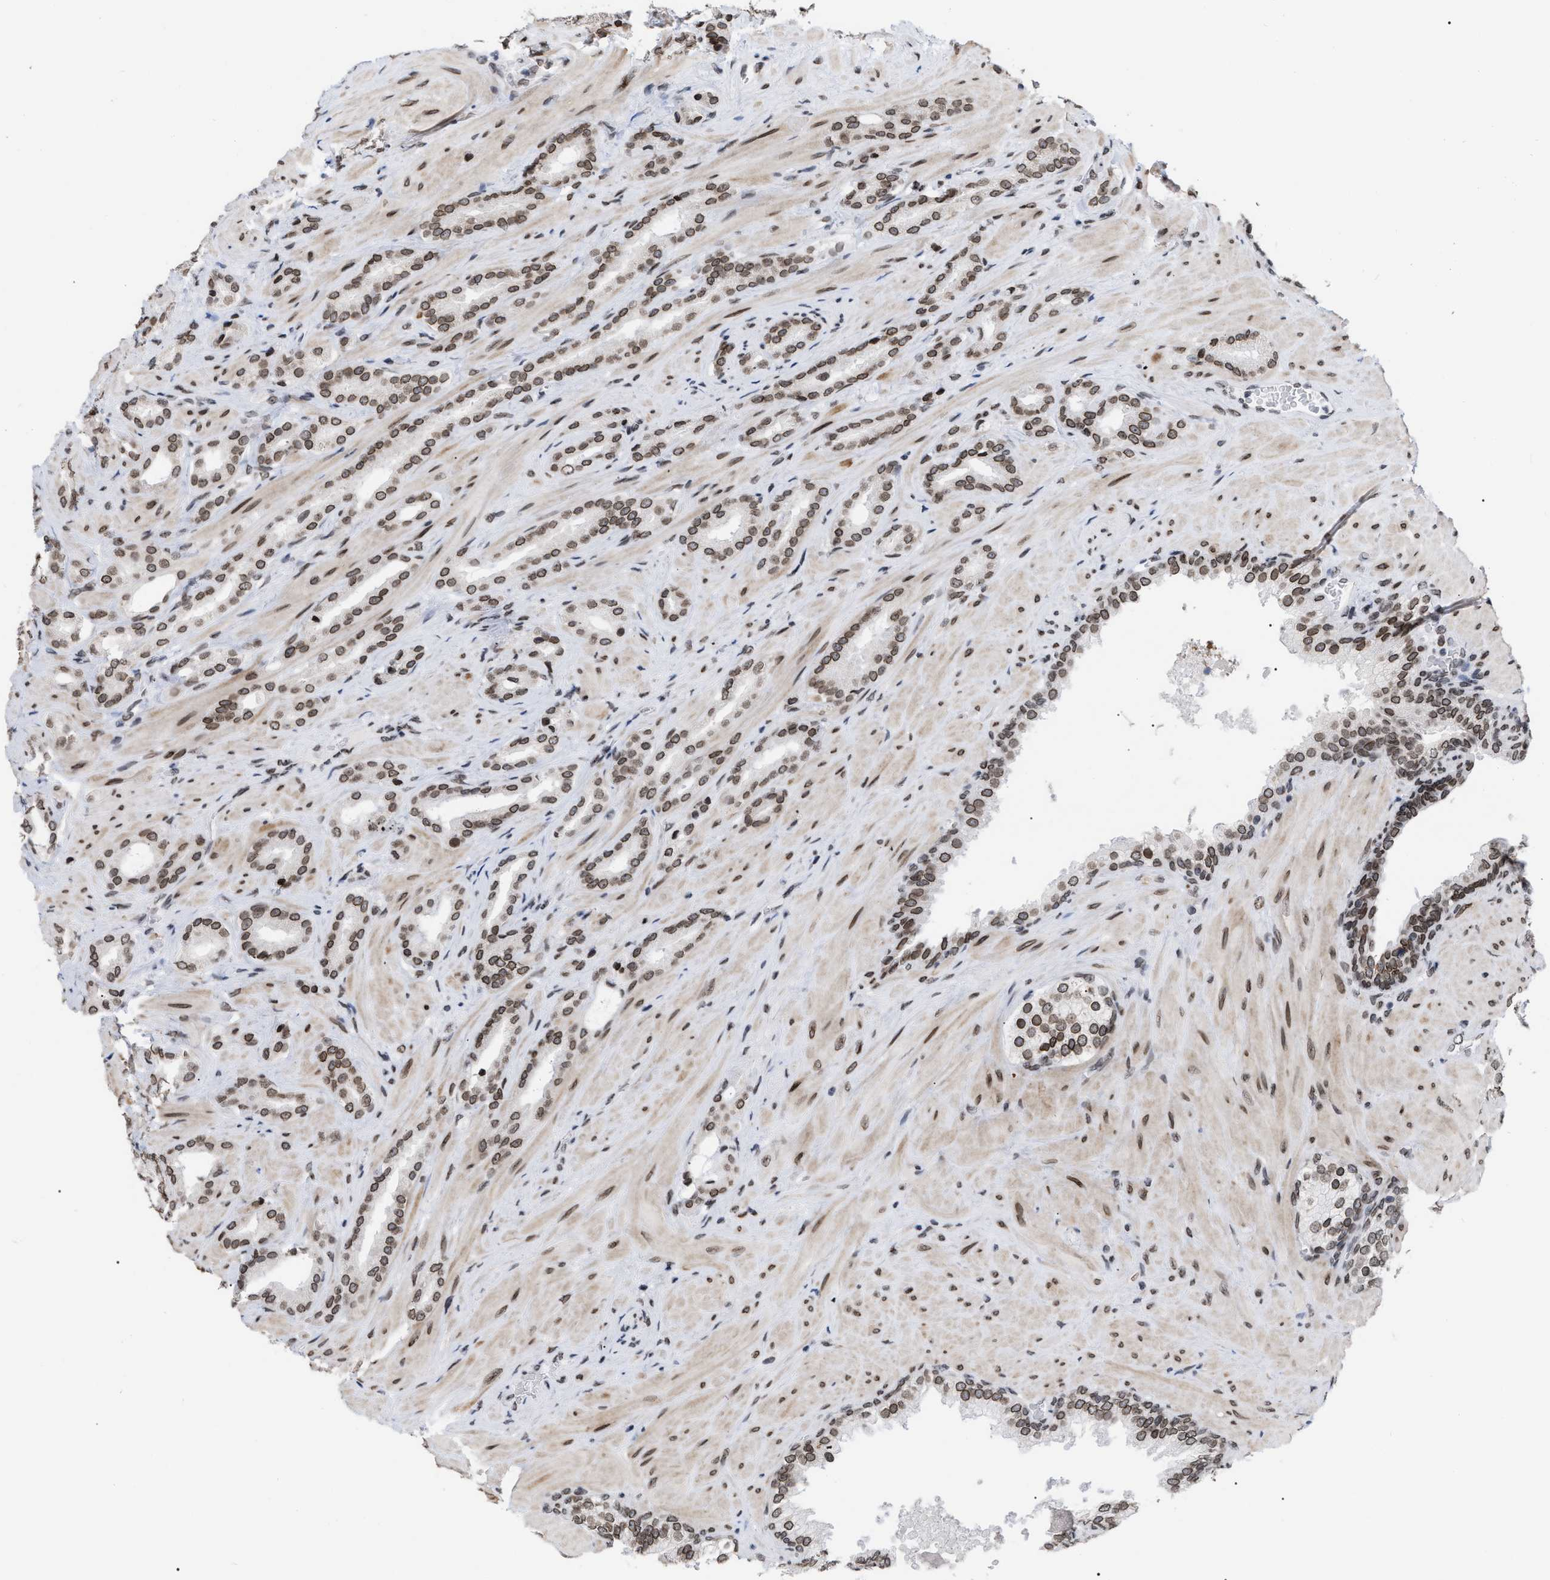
{"staining": {"intensity": "moderate", "quantity": ">75%", "location": "cytoplasmic/membranous,nuclear"}, "tissue": "prostate cancer", "cell_type": "Tumor cells", "image_type": "cancer", "snomed": [{"axis": "morphology", "description": "Adenocarcinoma, High grade"}, {"axis": "topography", "description": "Prostate"}], "caption": "An immunohistochemistry photomicrograph of neoplastic tissue is shown. Protein staining in brown shows moderate cytoplasmic/membranous and nuclear positivity in adenocarcinoma (high-grade) (prostate) within tumor cells. The staining is performed using DAB (3,3'-diaminobenzidine) brown chromogen to label protein expression. The nuclei are counter-stained blue using hematoxylin.", "gene": "TPR", "patient": {"sex": "male", "age": 64}}